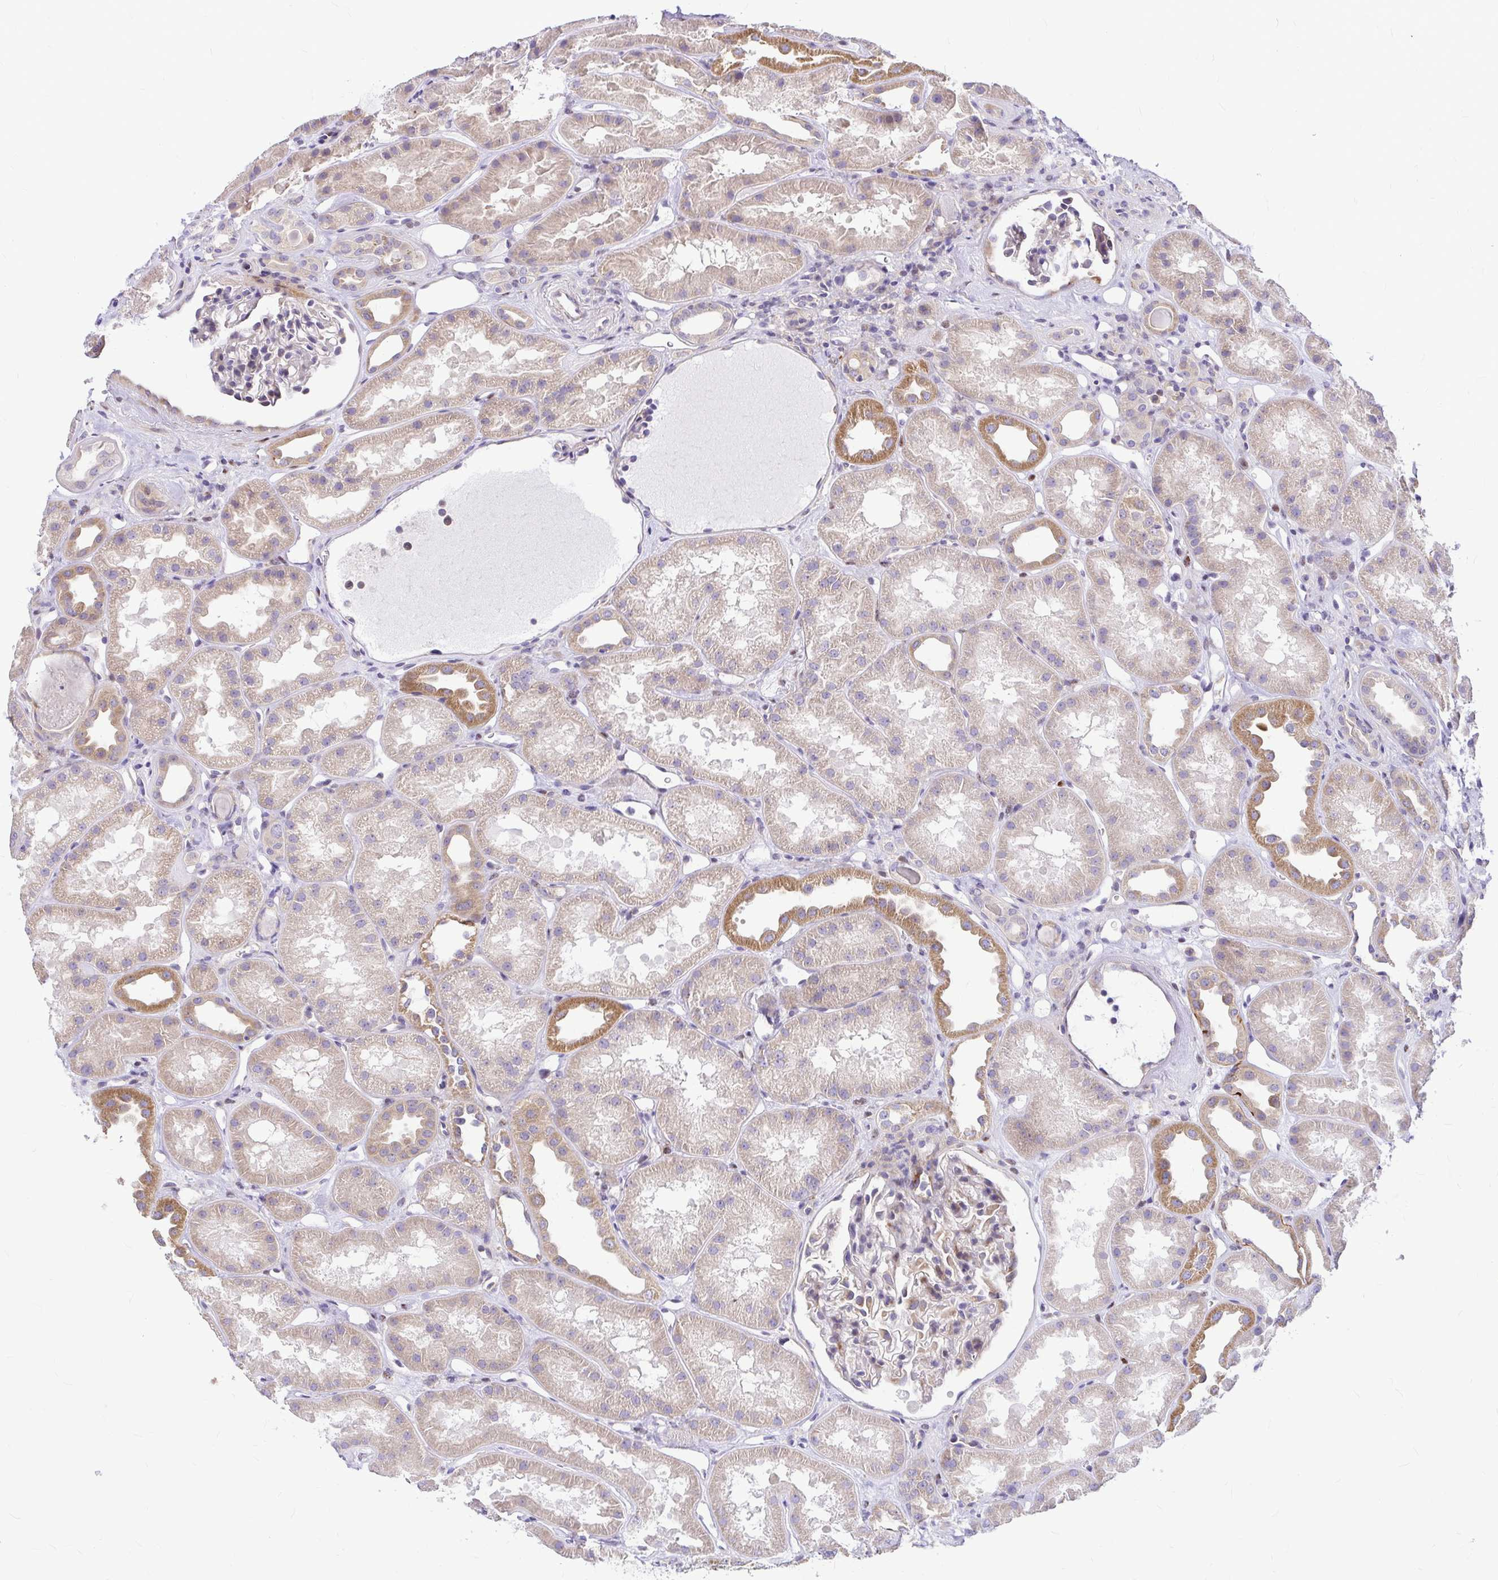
{"staining": {"intensity": "weak", "quantity": "<25%", "location": "cytoplasmic/membranous"}, "tissue": "kidney", "cell_type": "Cells in glomeruli", "image_type": "normal", "snomed": [{"axis": "morphology", "description": "Normal tissue, NOS"}, {"axis": "topography", "description": "Kidney"}], "caption": "Immunohistochemical staining of benign human kidney exhibits no significant positivity in cells in glomeruli. (DAB immunohistochemistry (IHC), high magnification).", "gene": "GABBR2", "patient": {"sex": "male", "age": 61}}